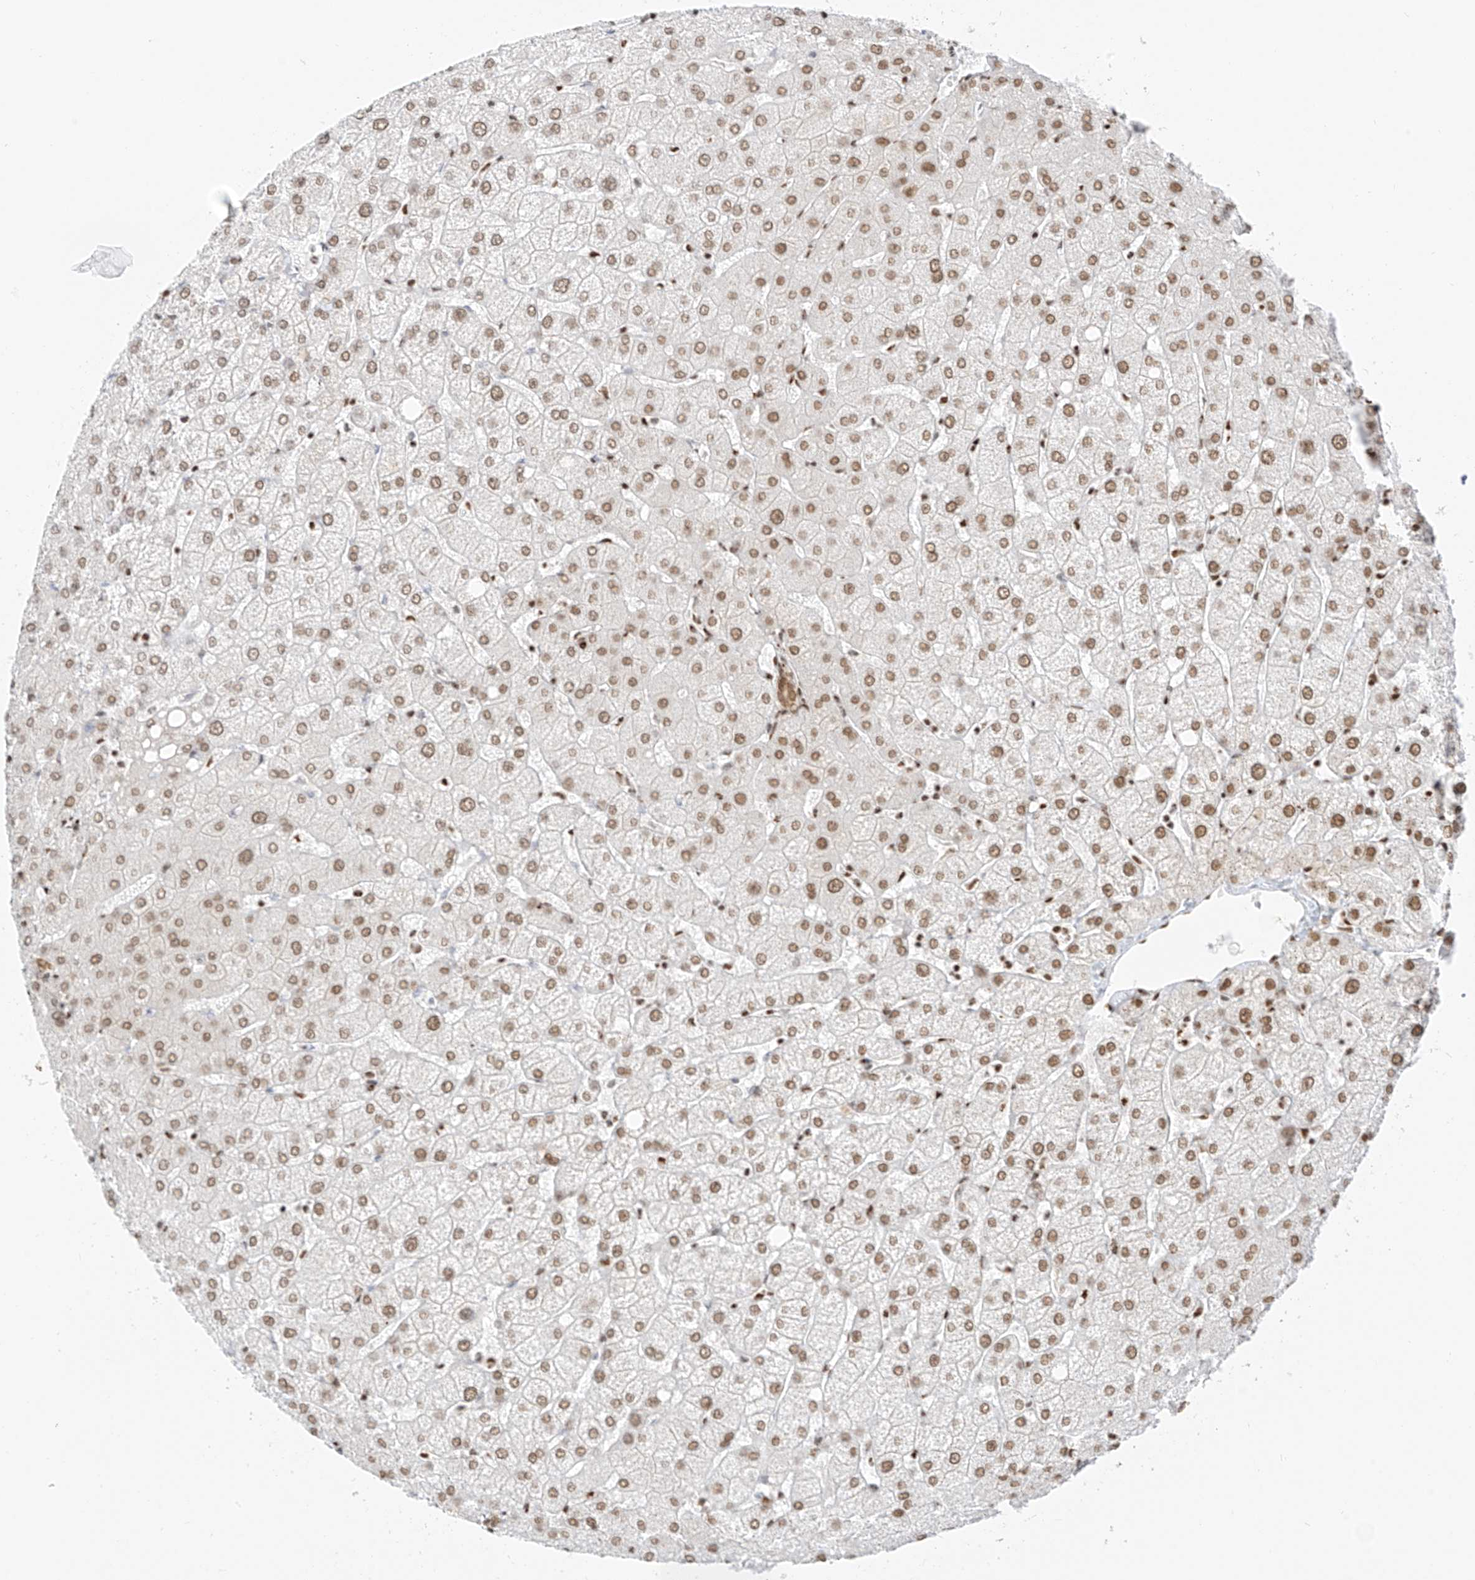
{"staining": {"intensity": "moderate", "quantity": ">75%", "location": "nuclear"}, "tissue": "liver", "cell_type": "Cholangiocytes", "image_type": "normal", "snomed": [{"axis": "morphology", "description": "Normal tissue, NOS"}, {"axis": "topography", "description": "Liver"}], "caption": "This photomicrograph demonstrates IHC staining of benign human liver, with medium moderate nuclear positivity in approximately >75% of cholangiocytes.", "gene": "SMARCA2", "patient": {"sex": "female", "age": 54}}